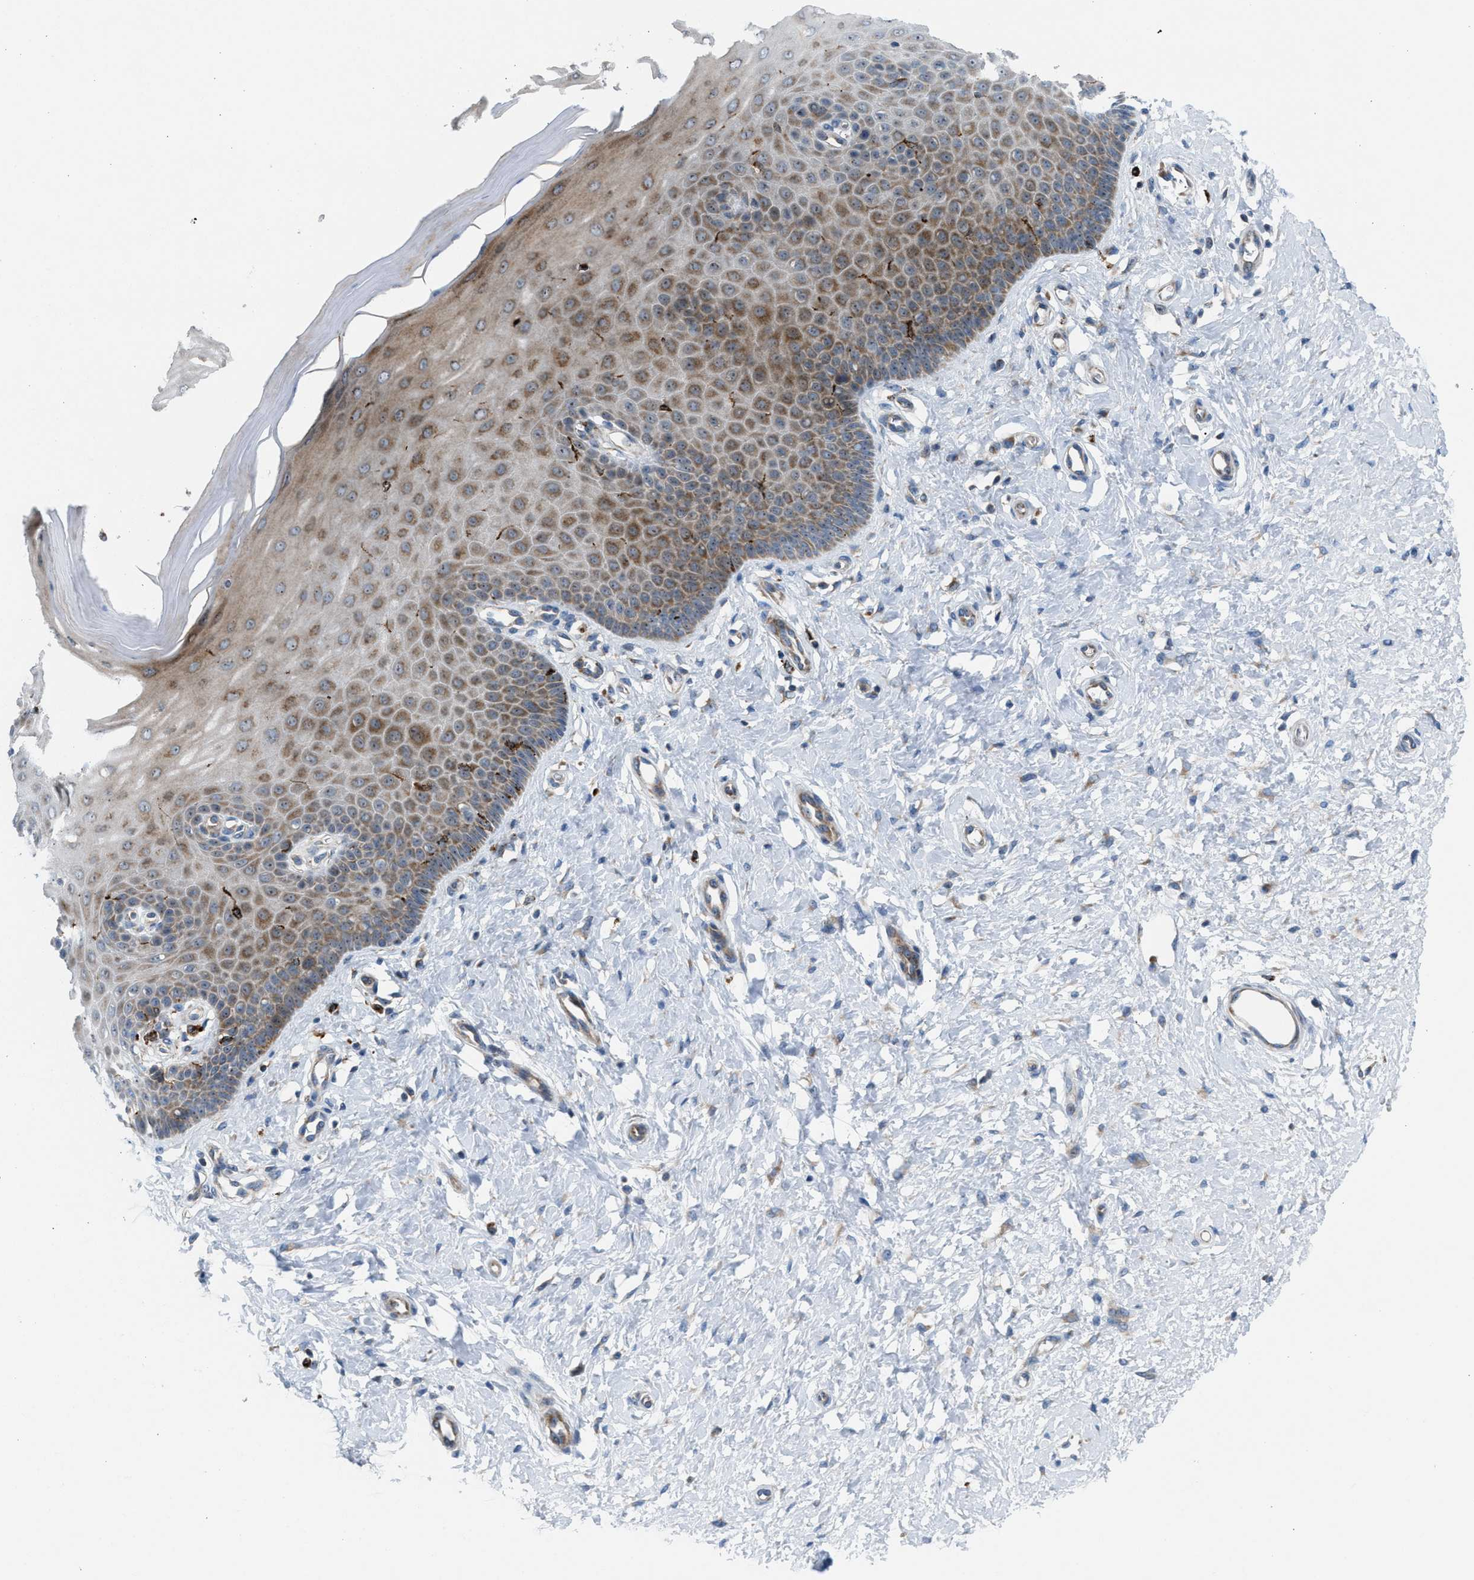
{"staining": {"intensity": "moderate", "quantity": ">75%", "location": "cytoplasmic/membranous,nuclear"}, "tissue": "cervix", "cell_type": "Squamous epithelial cells", "image_type": "normal", "snomed": [{"axis": "morphology", "description": "Normal tissue, NOS"}, {"axis": "topography", "description": "Cervix"}], "caption": "A photomicrograph showing moderate cytoplasmic/membranous,nuclear expression in approximately >75% of squamous epithelial cells in benign cervix, as visualized by brown immunohistochemical staining.", "gene": "TPH1", "patient": {"sex": "female", "age": 55}}